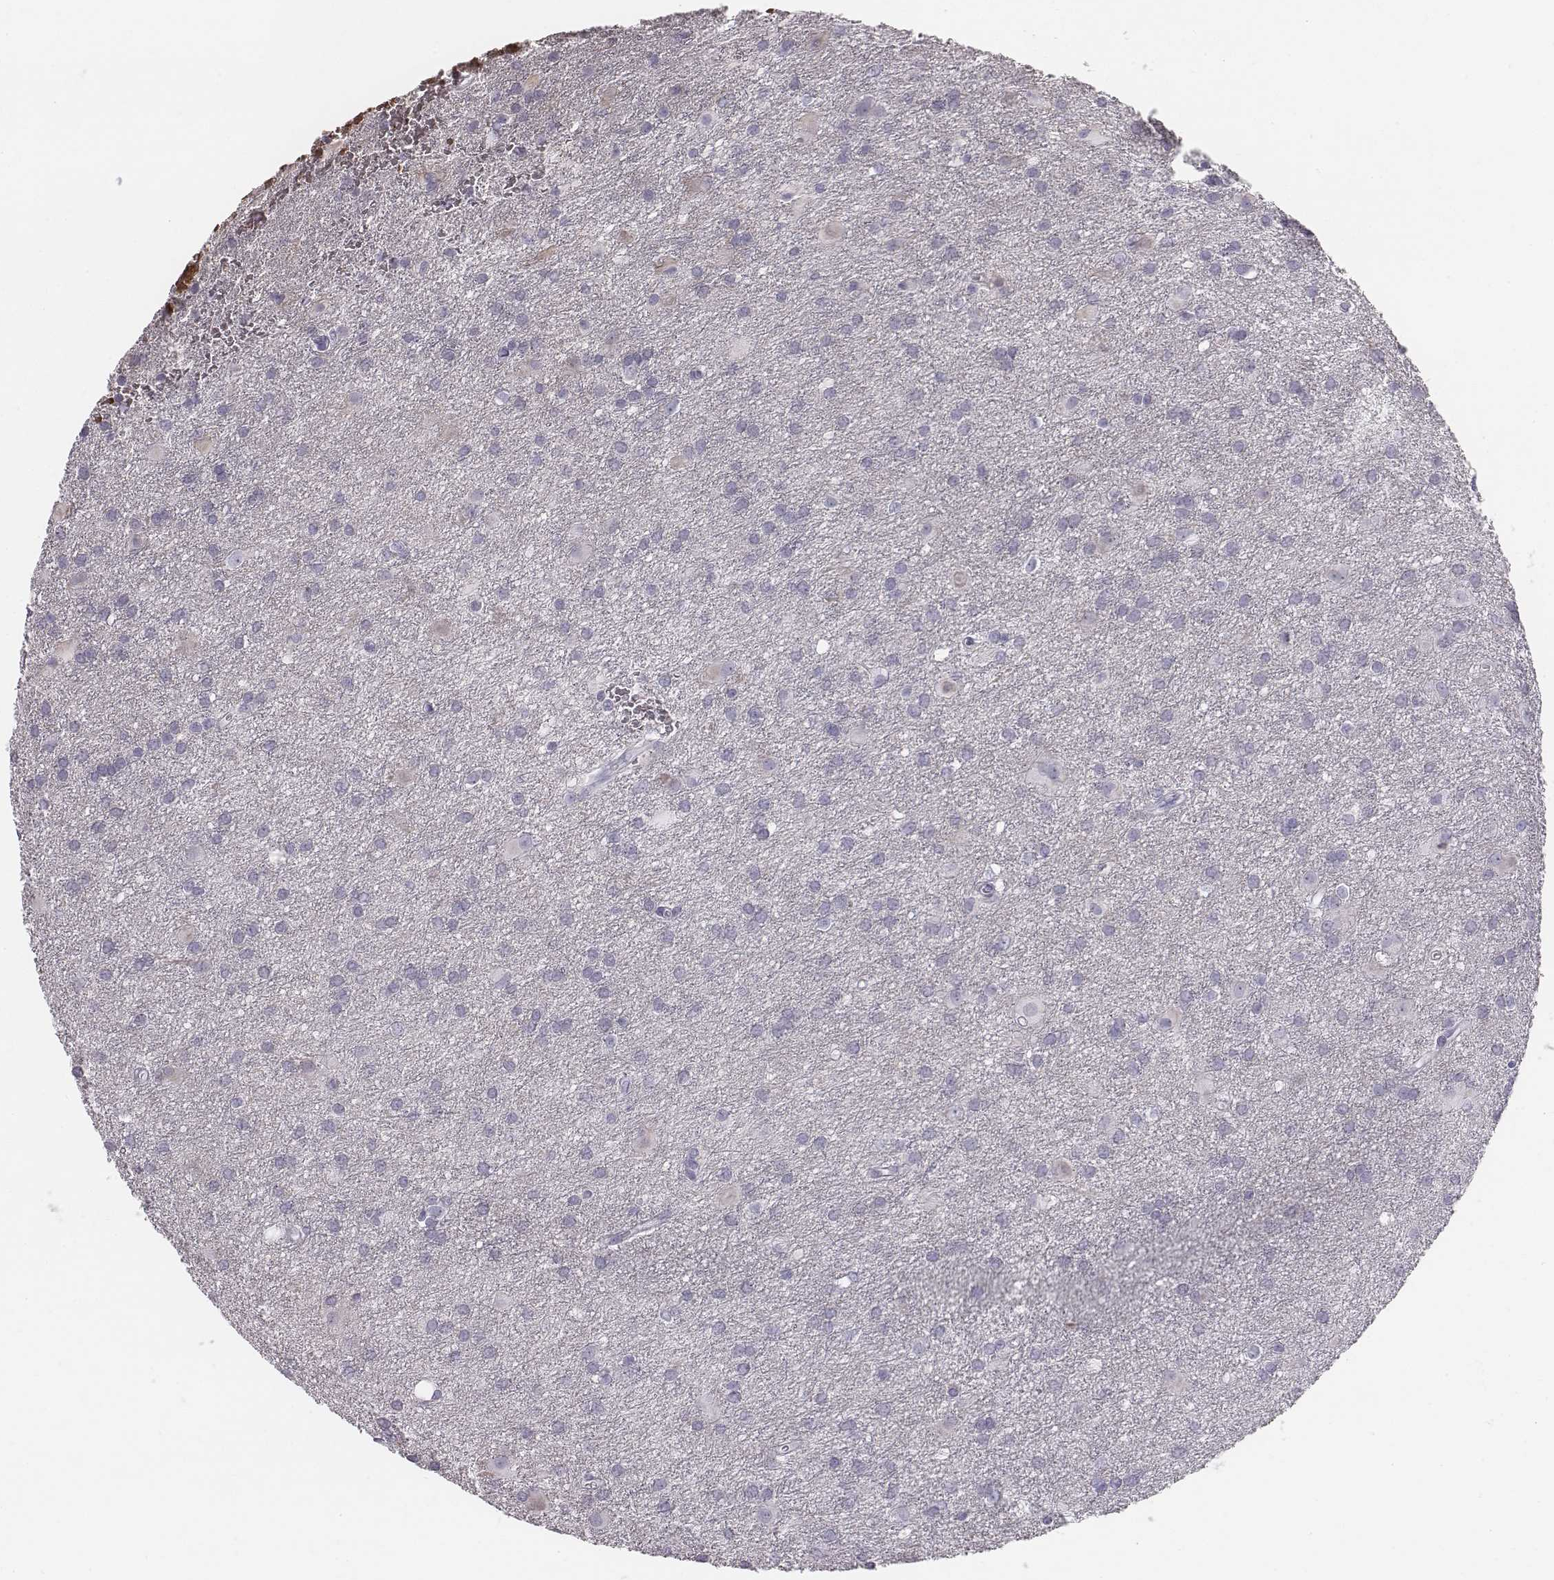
{"staining": {"intensity": "negative", "quantity": "none", "location": "none"}, "tissue": "glioma", "cell_type": "Tumor cells", "image_type": "cancer", "snomed": [{"axis": "morphology", "description": "Glioma, malignant, Low grade"}, {"axis": "topography", "description": "Brain"}], "caption": "Immunohistochemical staining of human malignant glioma (low-grade) reveals no significant positivity in tumor cells. (DAB (3,3'-diaminobenzidine) immunohistochemistry with hematoxylin counter stain).", "gene": "HBZ", "patient": {"sex": "male", "age": 58}}